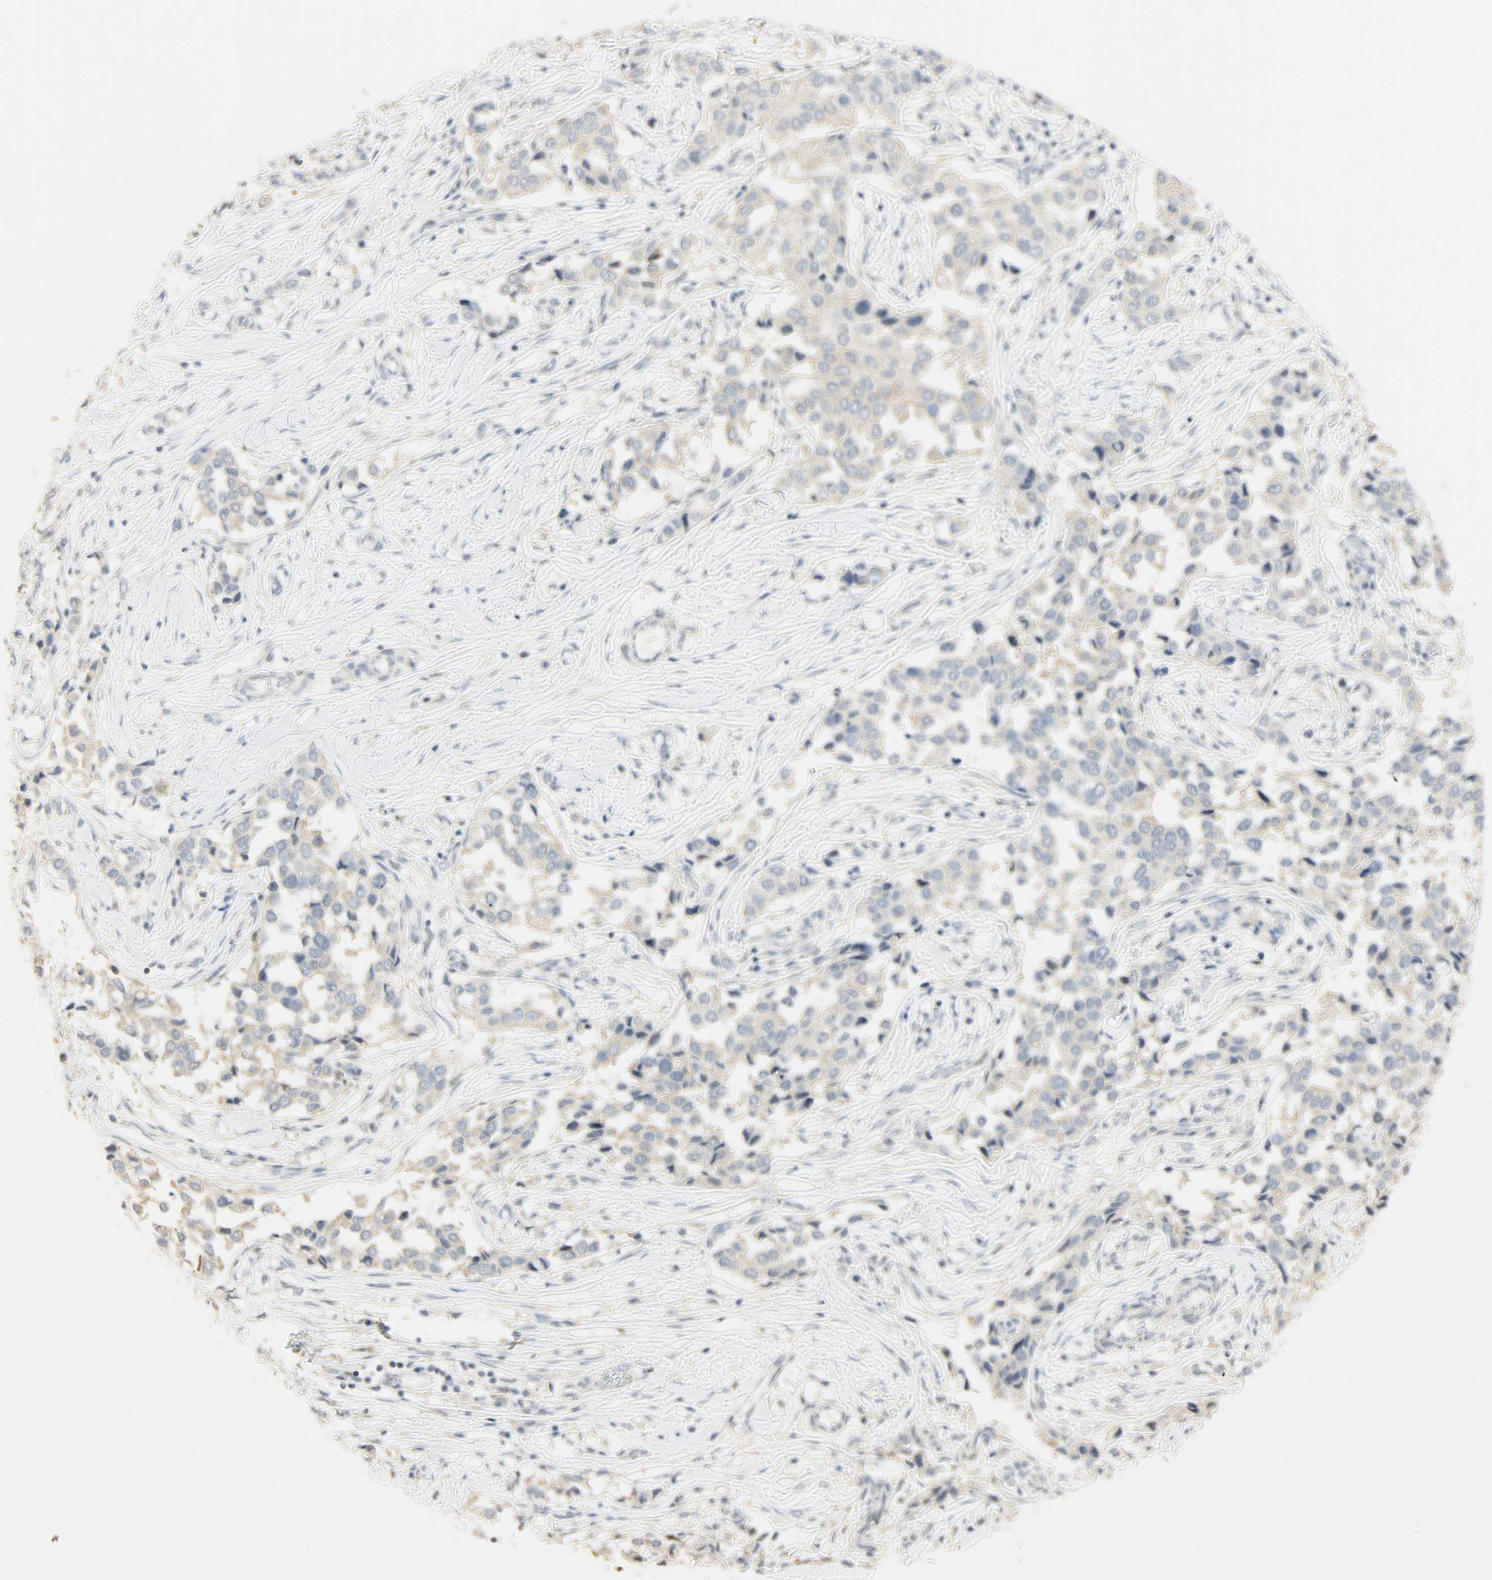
{"staining": {"intensity": "weak", "quantity": ">75%", "location": "cytoplasmic/membranous"}, "tissue": "breast cancer", "cell_type": "Tumor cells", "image_type": "cancer", "snomed": [{"axis": "morphology", "description": "Duct carcinoma"}, {"axis": "topography", "description": "Breast"}], "caption": "Breast cancer (intraductal carcinoma) tissue exhibits weak cytoplasmic/membranous staining in approximately >75% of tumor cells (DAB (3,3'-diaminobenzidine) = brown stain, brightfield microscopy at high magnification).", "gene": "PPARG", "patient": {"sex": "female", "age": 80}}